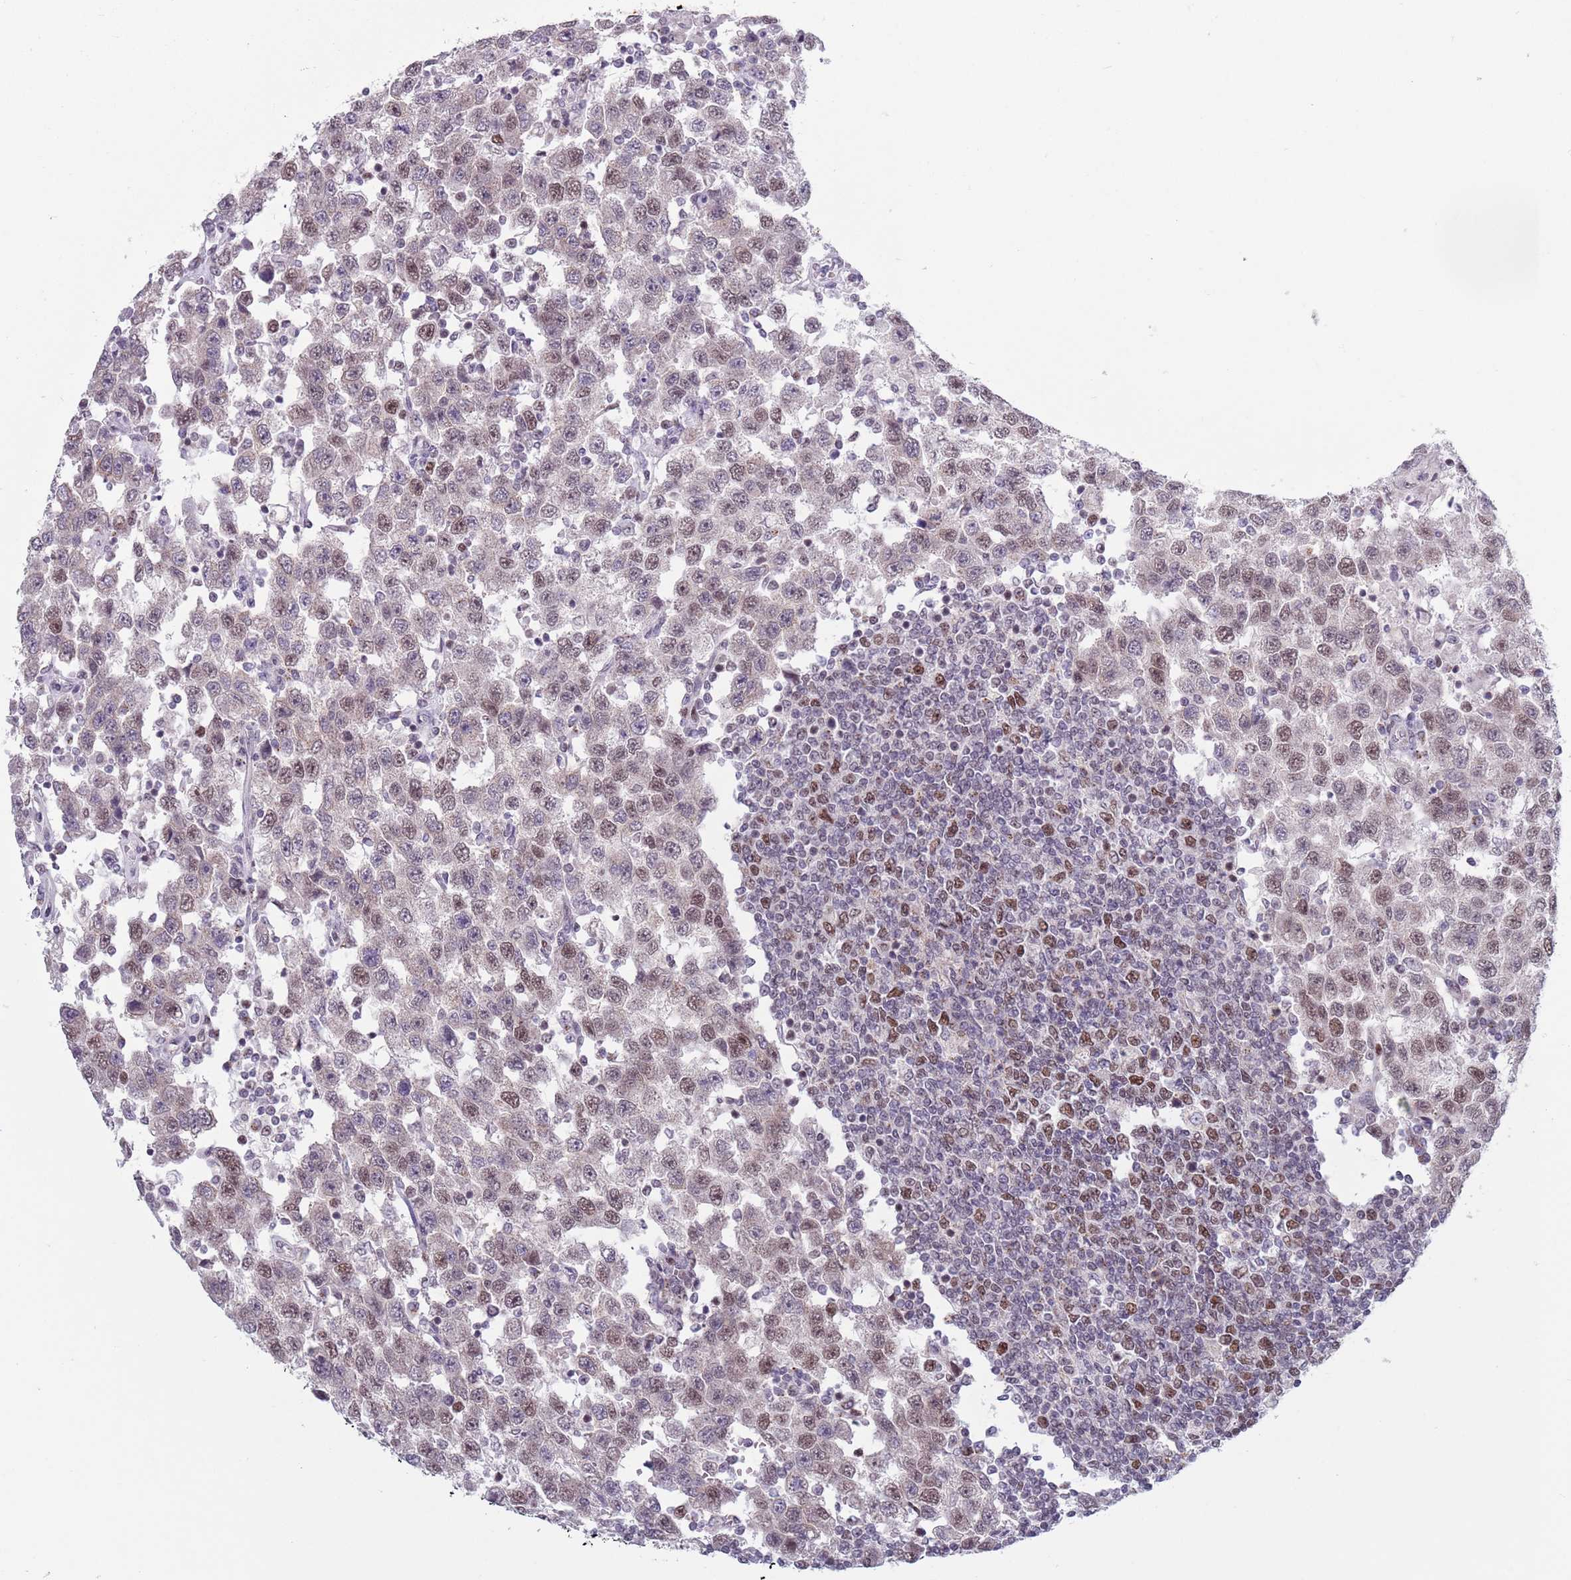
{"staining": {"intensity": "weak", "quantity": ">75%", "location": "nuclear"}, "tissue": "testis cancer", "cell_type": "Tumor cells", "image_type": "cancer", "snomed": [{"axis": "morphology", "description": "Seminoma, NOS"}, {"axis": "topography", "description": "Testis"}], "caption": "A histopathology image of testis seminoma stained for a protein exhibits weak nuclear brown staining in tumor cells.", "gene": "ZKSCAN2", "patient": {"sex": "male", "age": 41}}